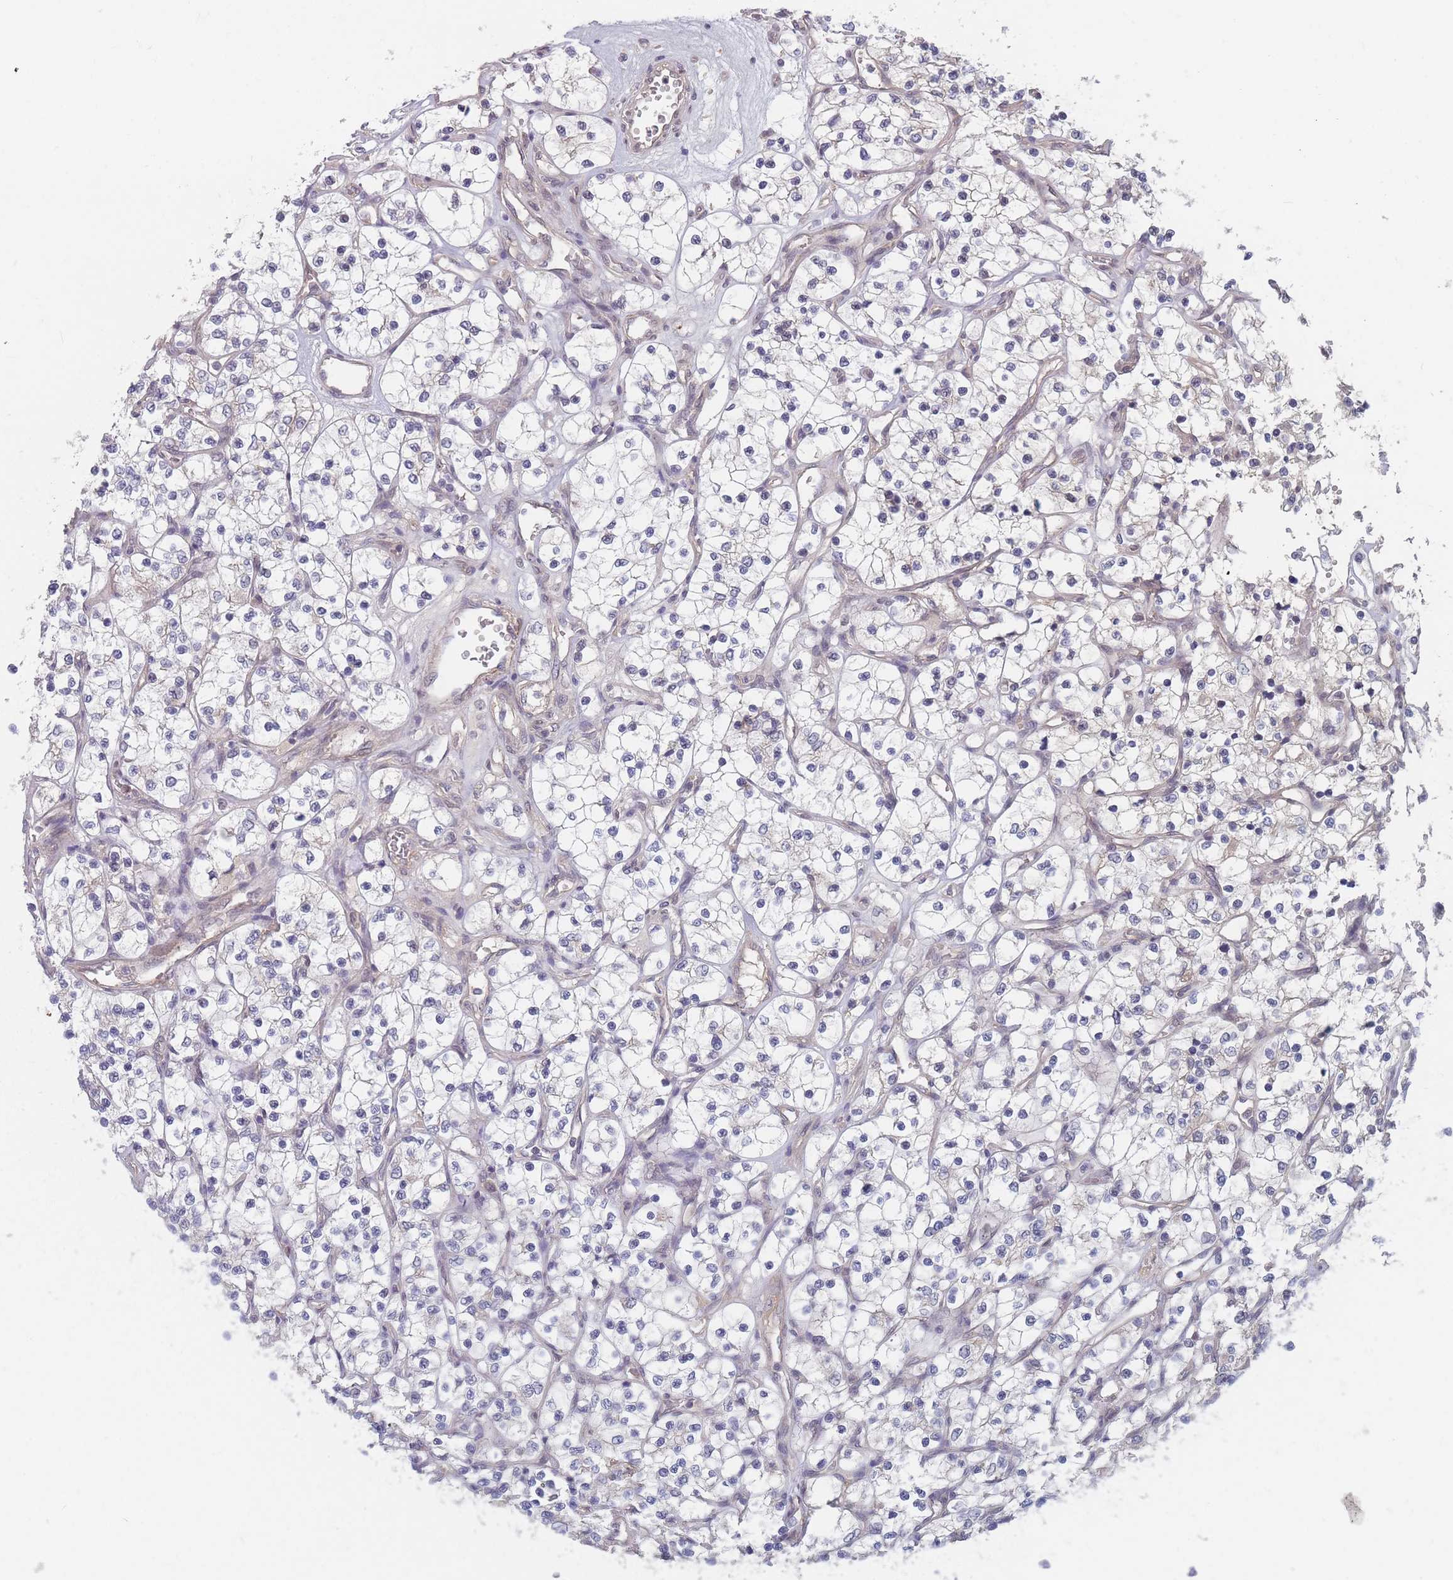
{"staining": {"intensity": "negative", "quantity": "none", "location": "none"}, "tissue": "renal cancer", "cell_type": "Tumor cells", "image_type": "cancer", "snomed": [{"axis": "morphology", "description": "Adenocarcinoma, NOS"}, {"axis": "topography", "description": "Kidney"}], "caption": "IHC of renal cancer (adenocarcinoma) shows no staining in tumor cells.", "gene": "ANKRD10", "patient": {"sex": "female", "age": 69}}